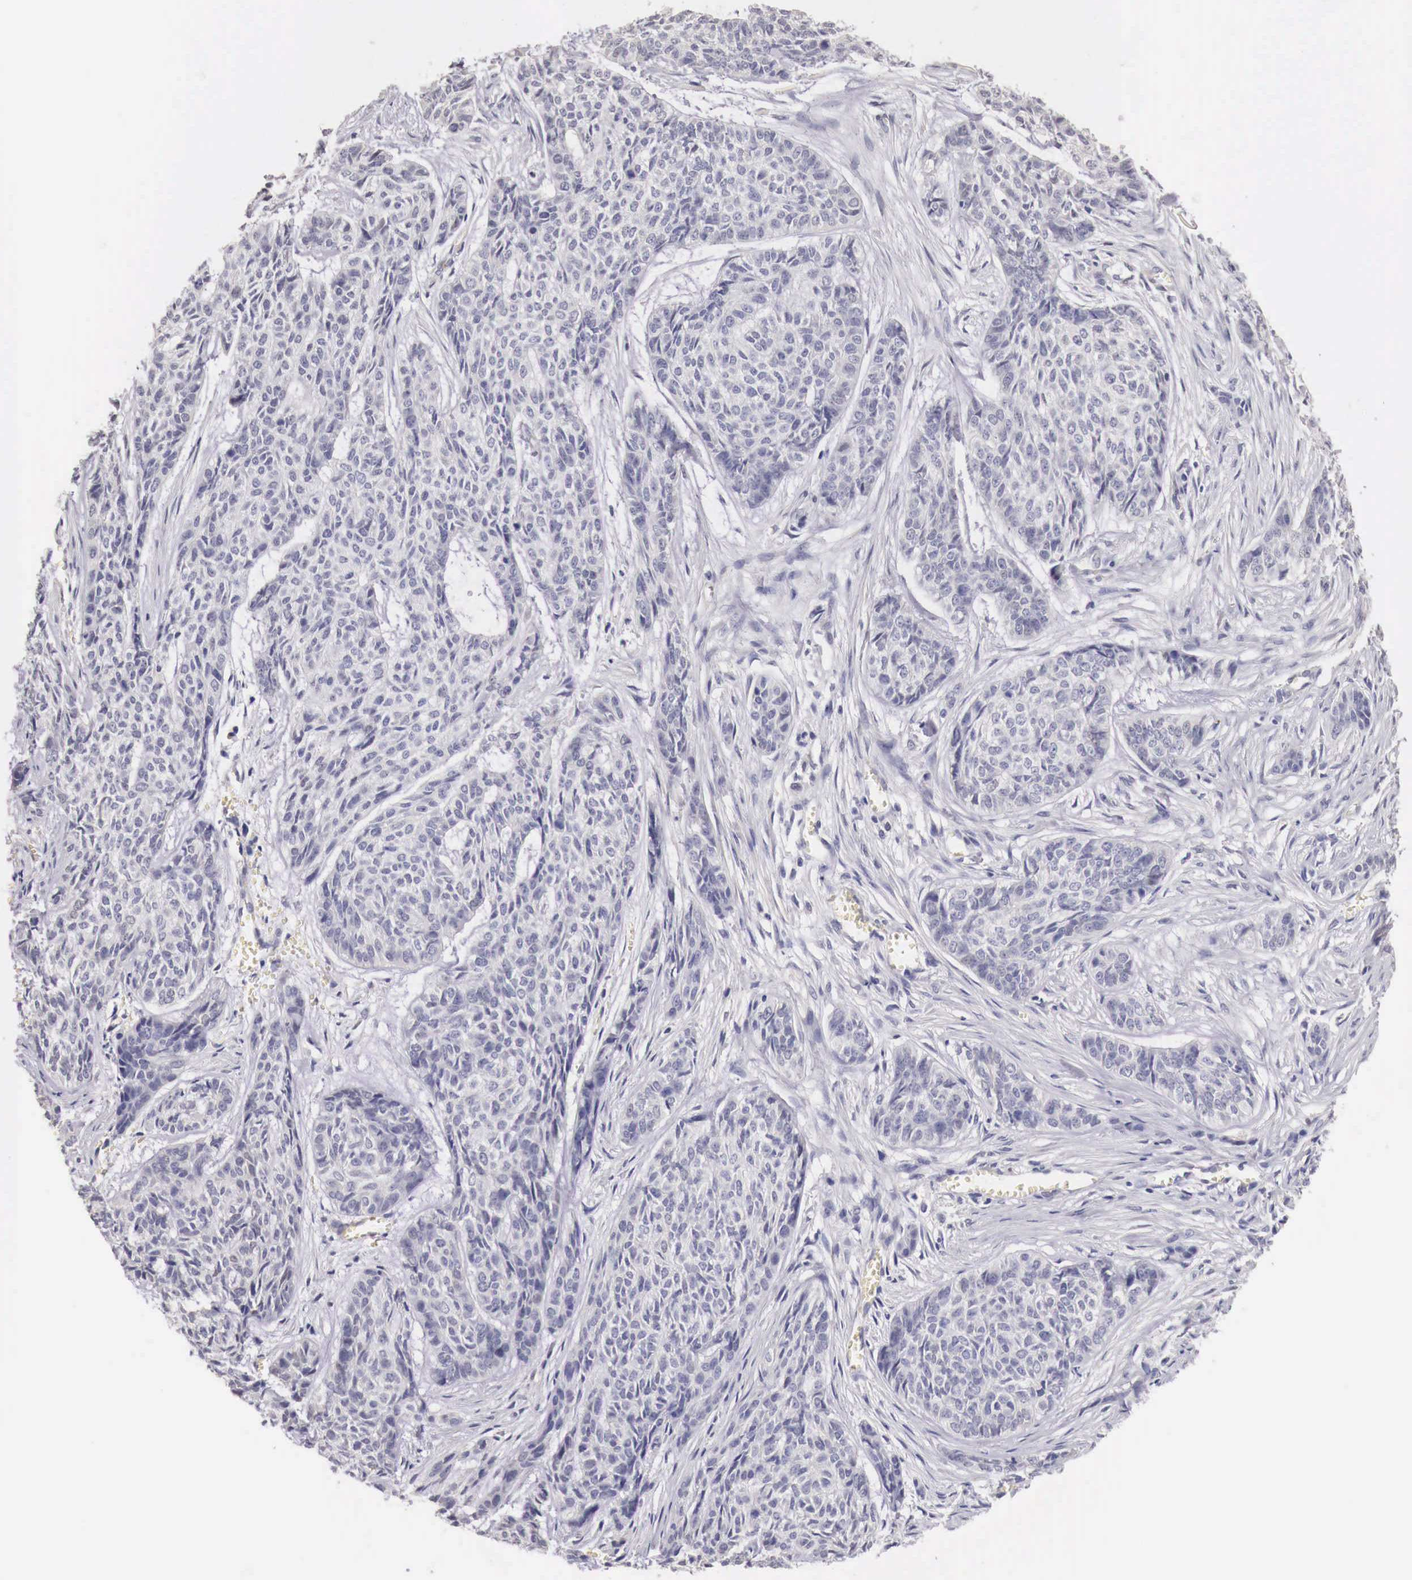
{"staining": {"intensity": "negative", "quantity": "none", "location": "none"}, "tissue": "skin cancer", "cell_type": "Tumor cells", "image_type": "cancer", "snomed": [{"axis": "morphology", "description": "Normal tissue, NOS"}, {"axis": "morphology", "description": "Basal cell carcinoma"}, {"axis": "topography", "description": "Skin"}], "caption": "Tumor cells show no significant positivity in skin cancer (basal cell carcinoma).", "gene": "ENOX2", "patient": {"sex": "female", "age": 65}}